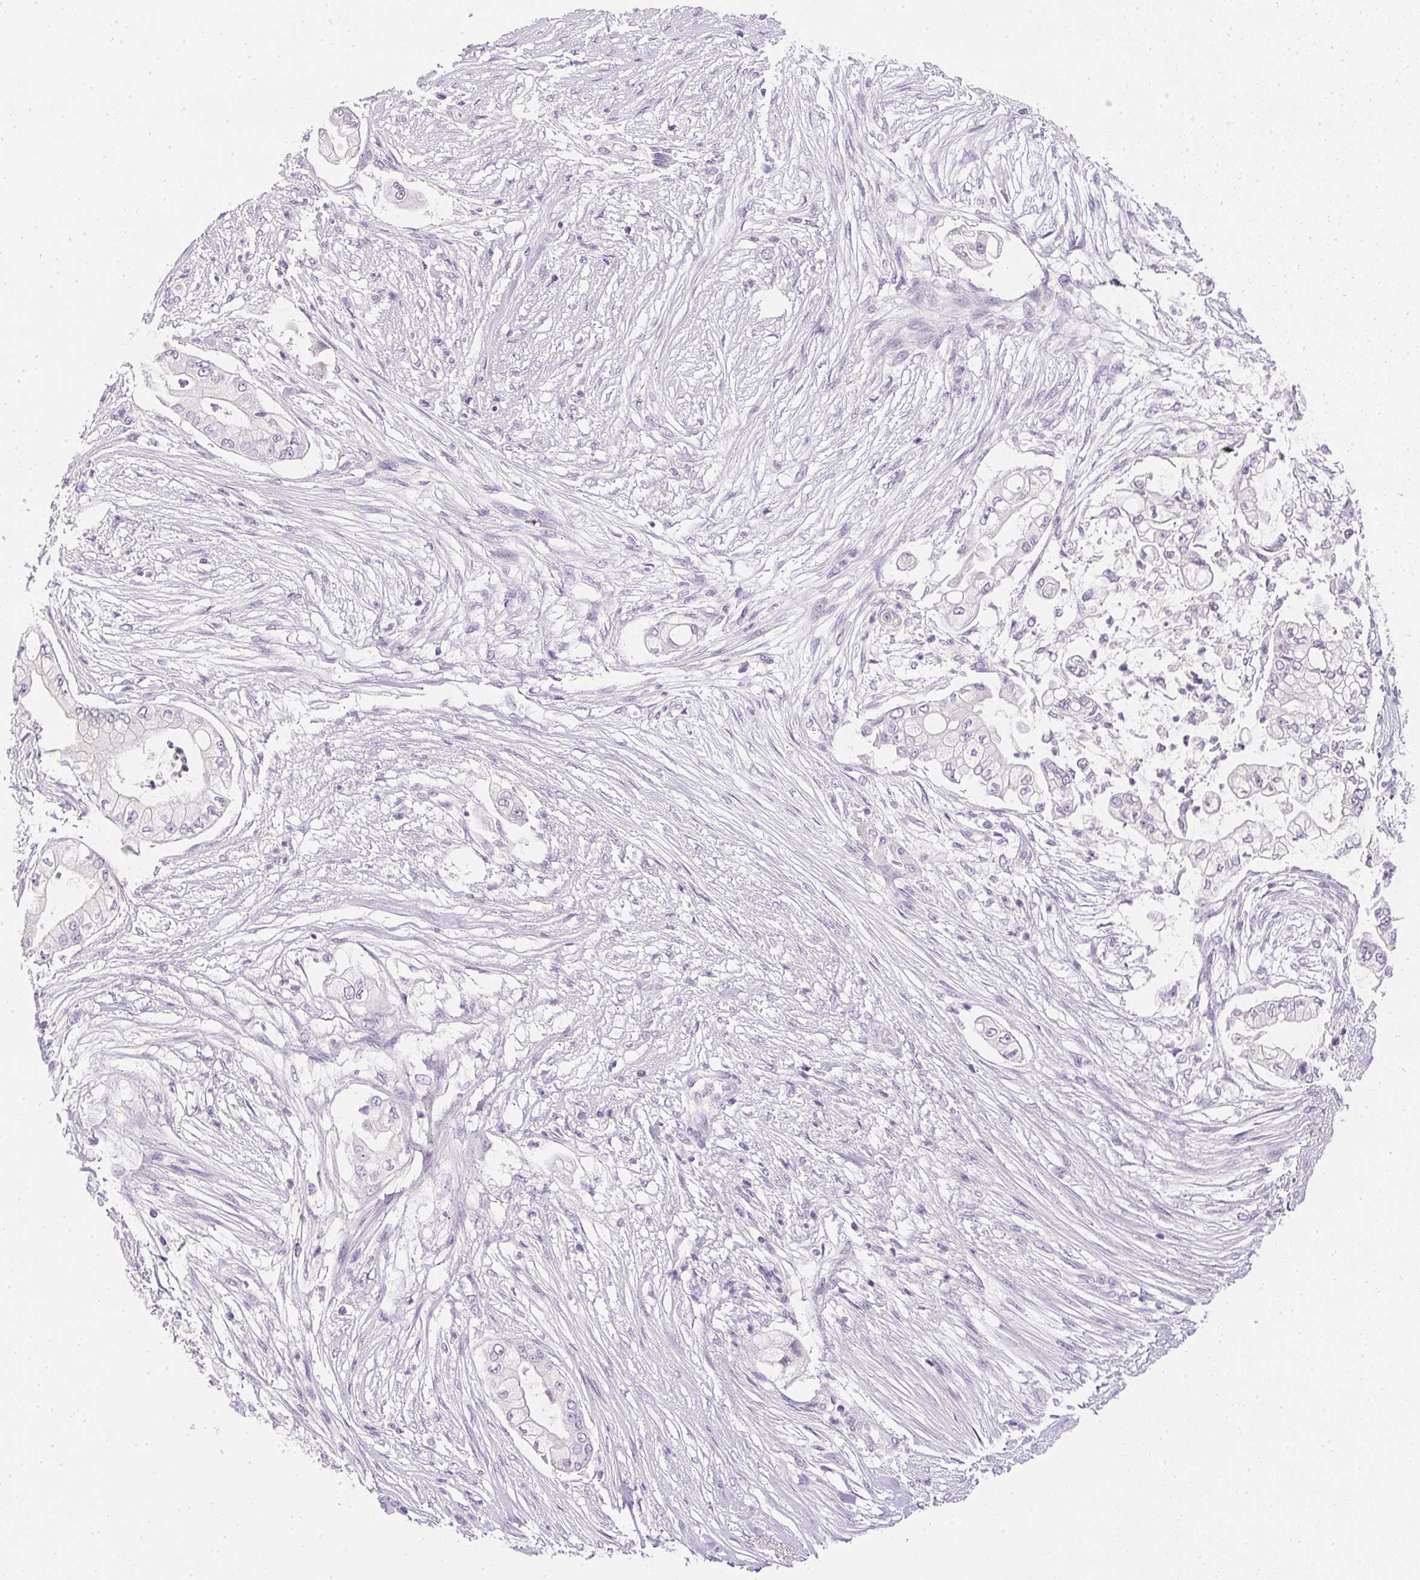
{"staining": {"intensity": "negative", "quantity": "none", "location": "none"}, "tissue": "pancreatic cancer", "cell_type": "Tumor cells", "image_type": "cancer", "snomed": [{"axis": "morphology", "description": "Adenocarcinoma, NOS"}, {"axis": "topography", "description": "Pancreas"}], "caption": "The histopathology image reveals no significant positivity in tumor cells of pancreatic cancer.", "gene": "GSDMC", "patient": {"sex": "female", "age": 69}}